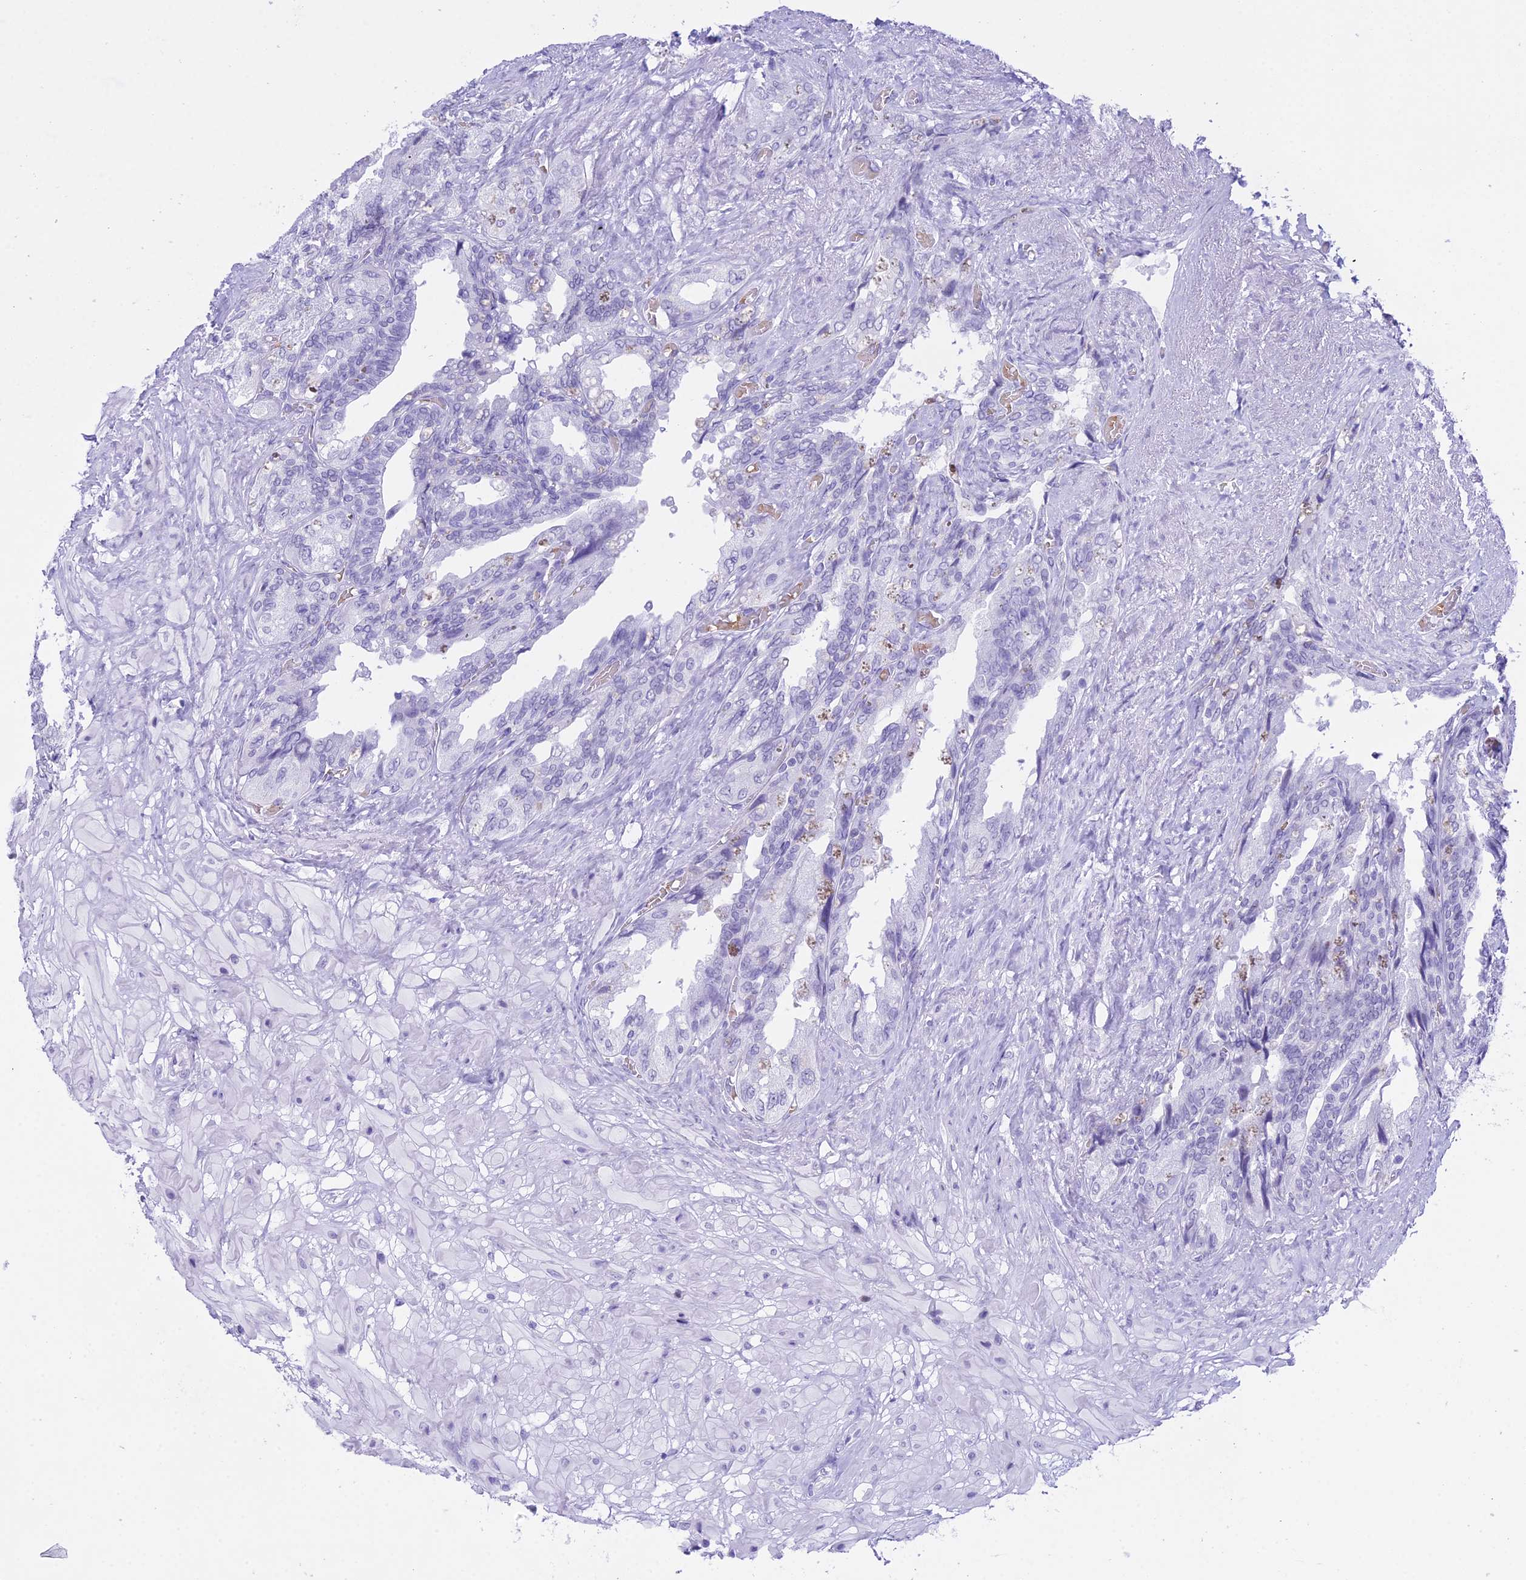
{"staining": {"intensity": "negative", "quantity": "none", "location": "none"}, "tissue": "seminal vesicle", "cell_type": "Glandular cells", "image_type": "normal", "snomed": [{"axis": "morphology", "description": "Normal tissue, NOS"}, {"axis": "topography", "description": "Seminal veicle"}, {"axis": "topography", "description": "Peripheral nerve tissue"}], "caption": "Immunohistochemistry photomicrograph of normal seminal vesicle stained for a protein (brown), which demonstrates no expression in glandular cells. The staining was performed using DAB (3,3'-diaminobenzidine) to visualize the protein expression in brown, while the nuclei were stained in blue with hematoxylin (Magnification: 20x).", "gene": "RNPS1", "patient": {"sex": "male", "age": 60}}